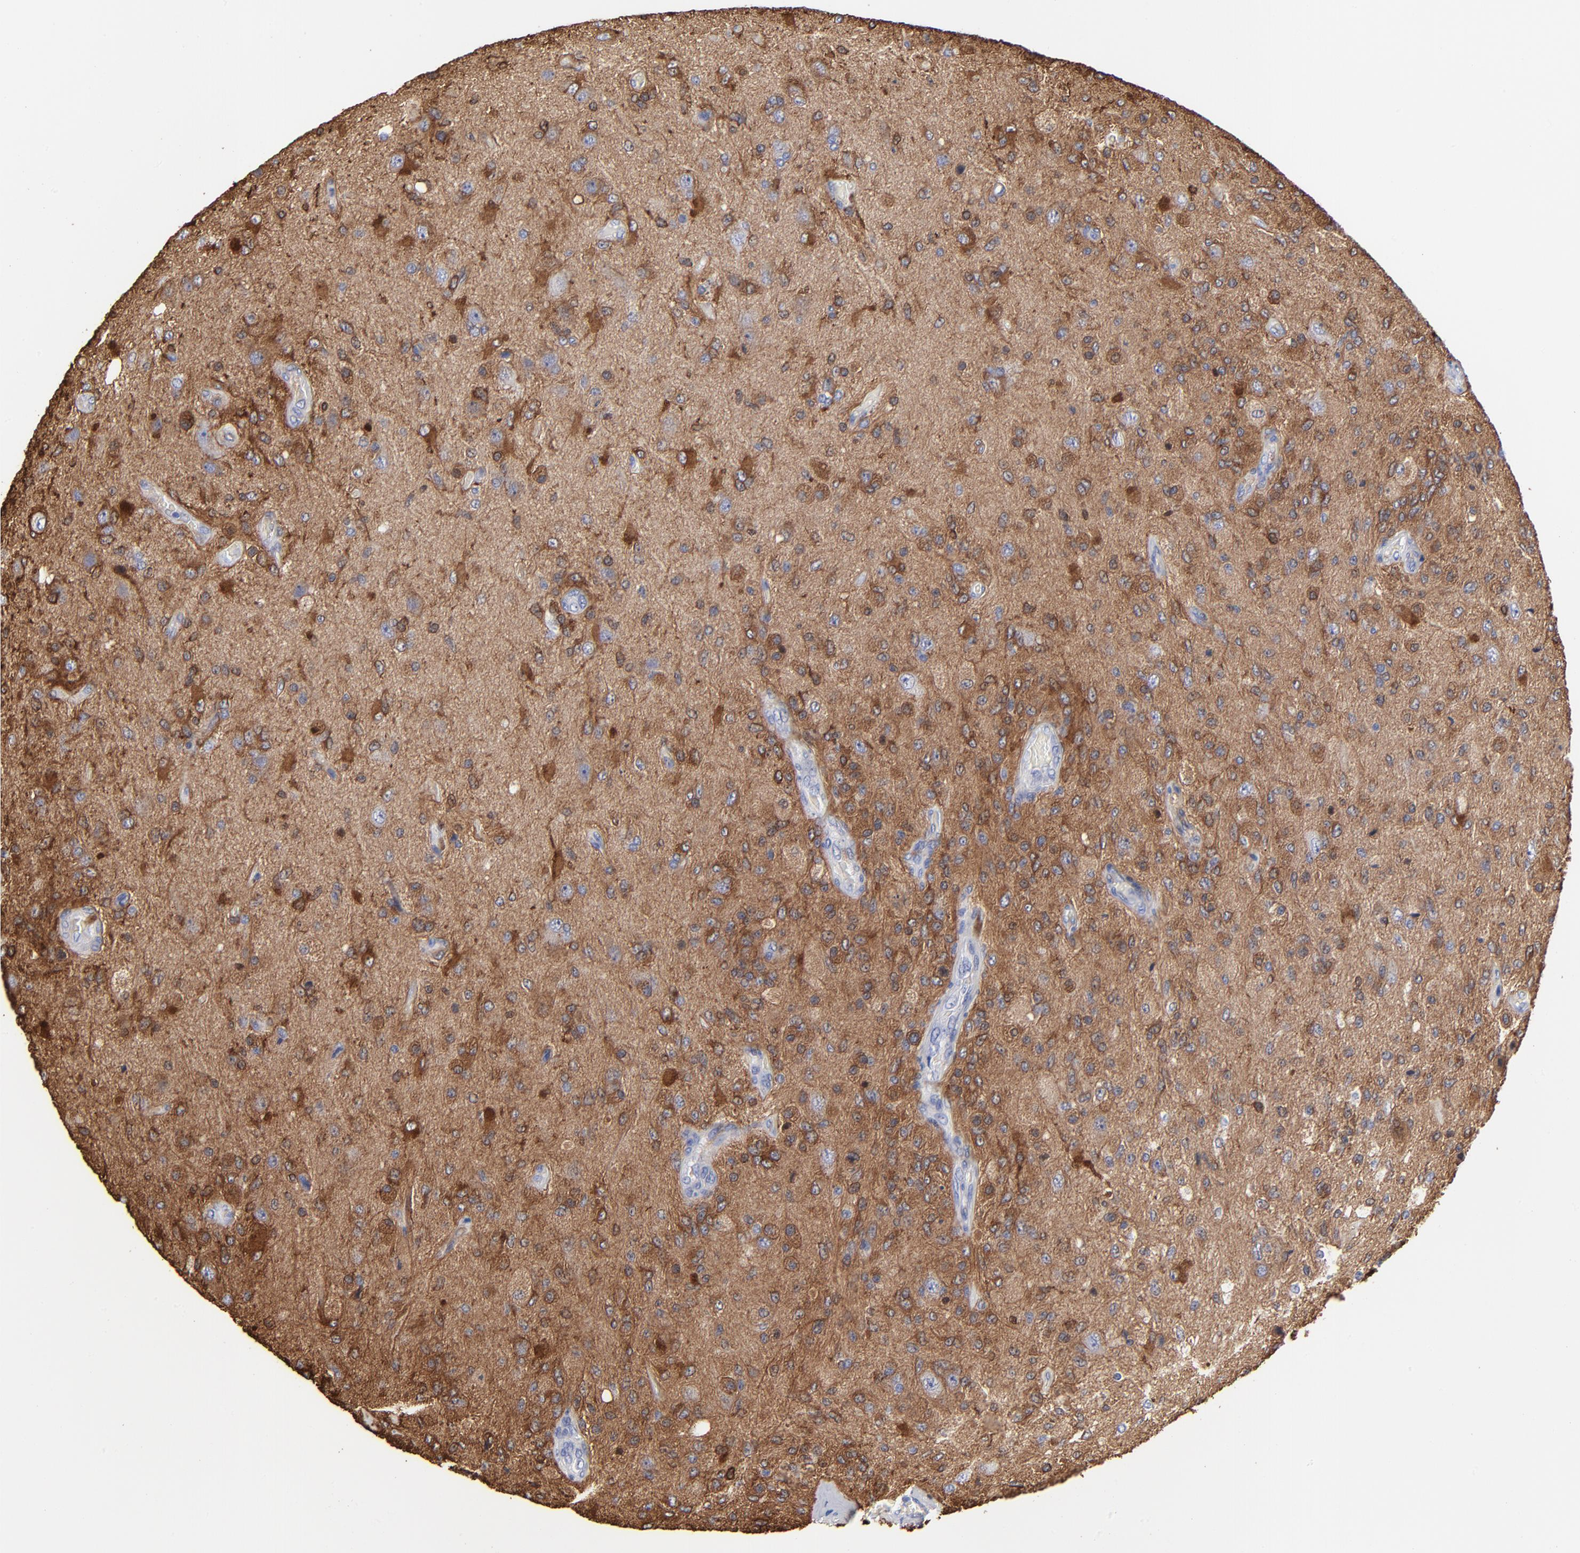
{"staining": {"intensity": "moderate", "quantity": "25%-75%", "location": "cytoplasmic/membranous"}, "tissue": "glioma", "cell_type": "Tumor cells", "image_type": "cancer", "snomed": [{"axis": "morphology", "description": "Normal tissue, NOS"}, {"axis": "morphology", "description": "Glioma, malignant, High grade"}, {"axis": "topography", "description": "Cerebral cortex"}], "caption": "This image displays immunohistochemistry (IHC) staining of glioma, with medium moderate cytoplasmic/membranous staining in about 25%-75% of tumor cells.", "gene": "CILP", "patient": {"sex": "male", "age": 77}}